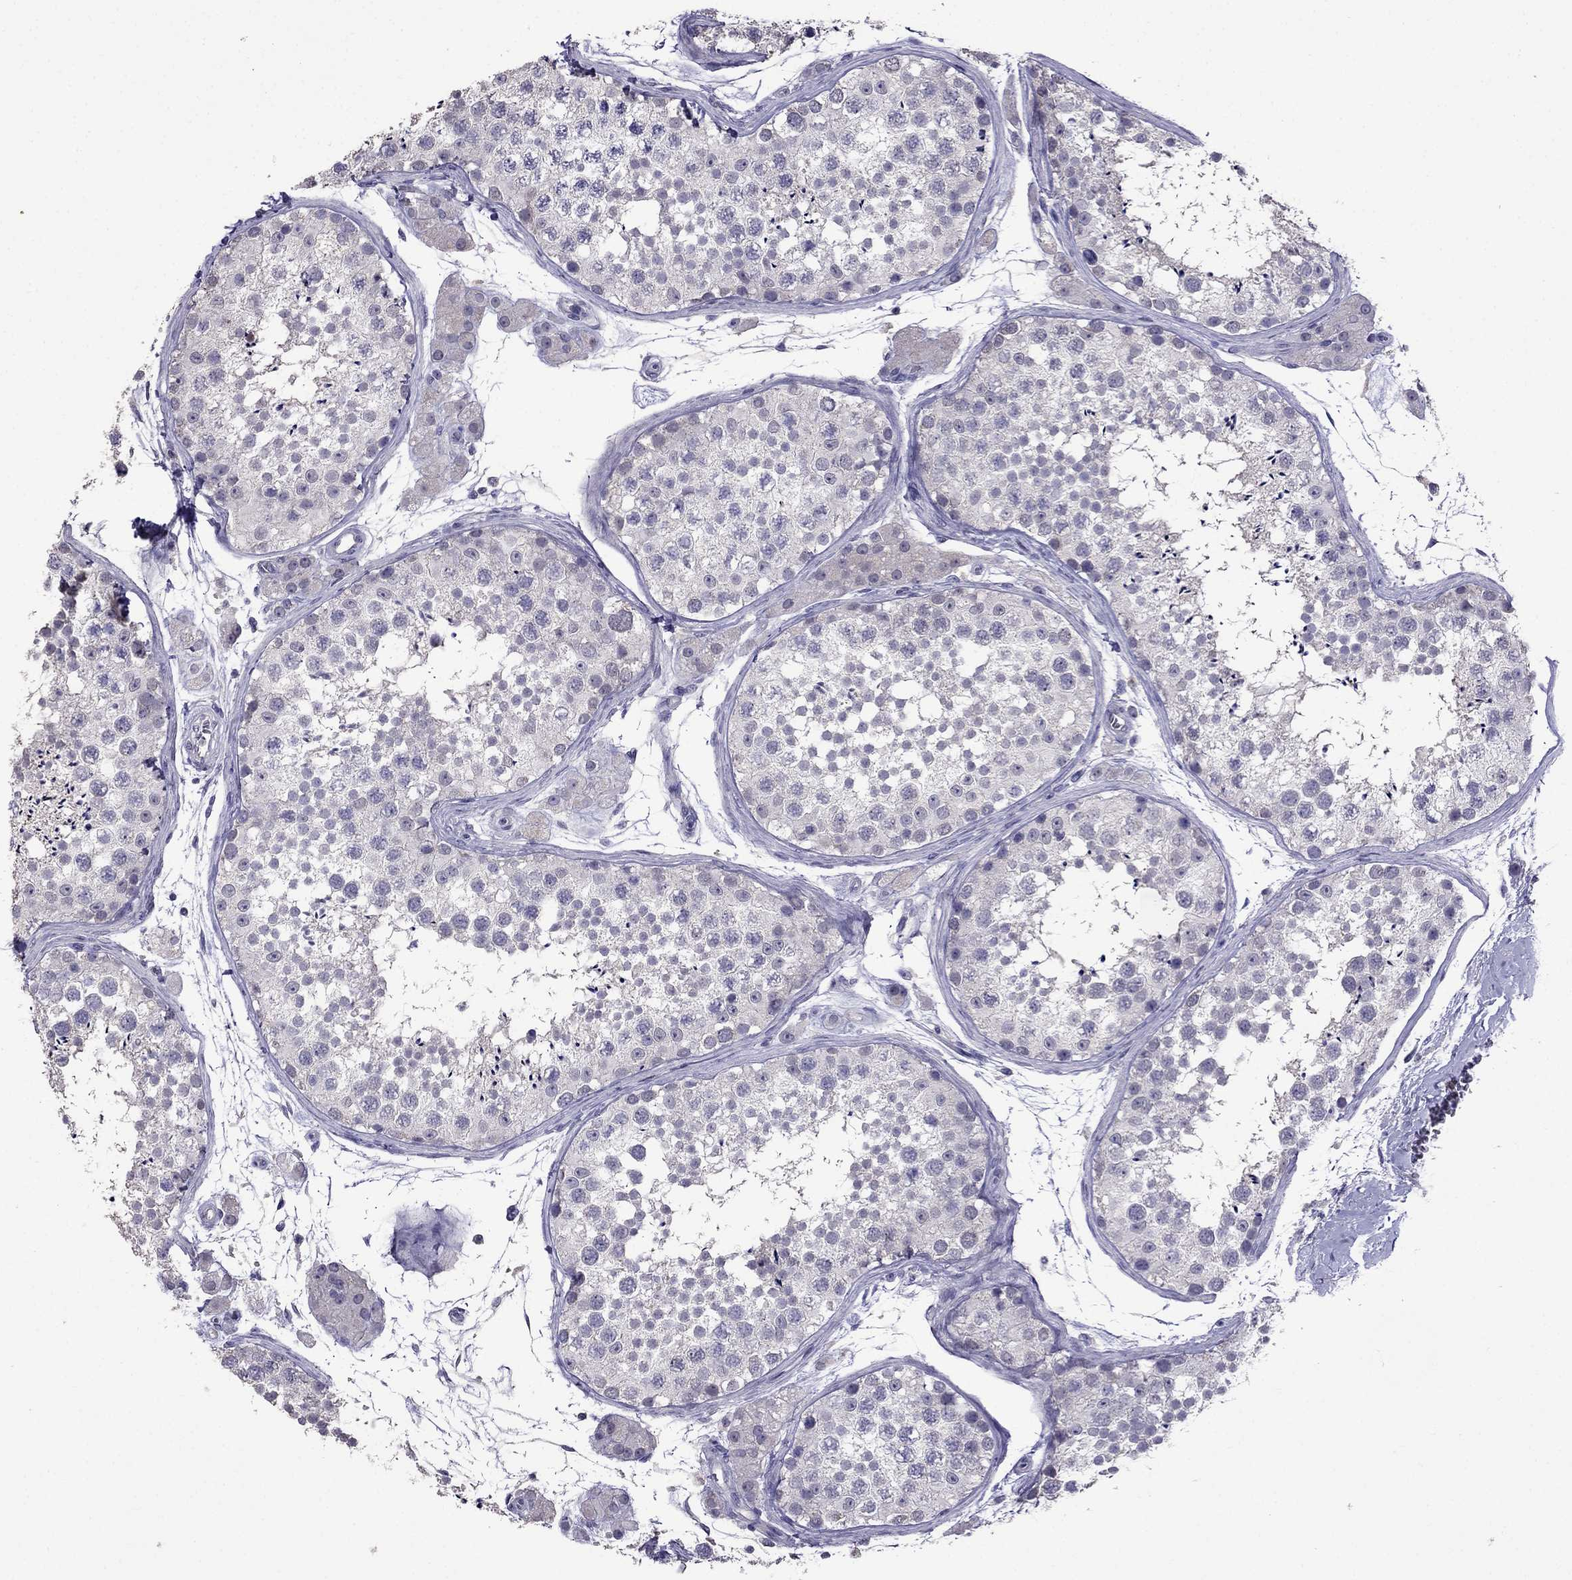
{"staining": {"intensity": "negative", "quantity": "none", "location": "none"}, "tissue": "testis", "cell_type": "Cells in seminiferous ducts", "image_type": "normal", "snomed": [{"axis": "morphology", "description": "Normal tissue, NOS"}, {"axis": "topography", "description": "Testis"}], "caption": "Immunohistochemistry photomicrograph of unremarkable human testis stained for a protein (brown), which exhibits no staining in cells in seminiferous ducts. (Stains: DAB immunohistochemistry with hematoxylin counter stain, Microscopy: brightfield microscopy at high magnification).", "gene": "AQP9", "patient": {"sex": "male", "age": 41}}